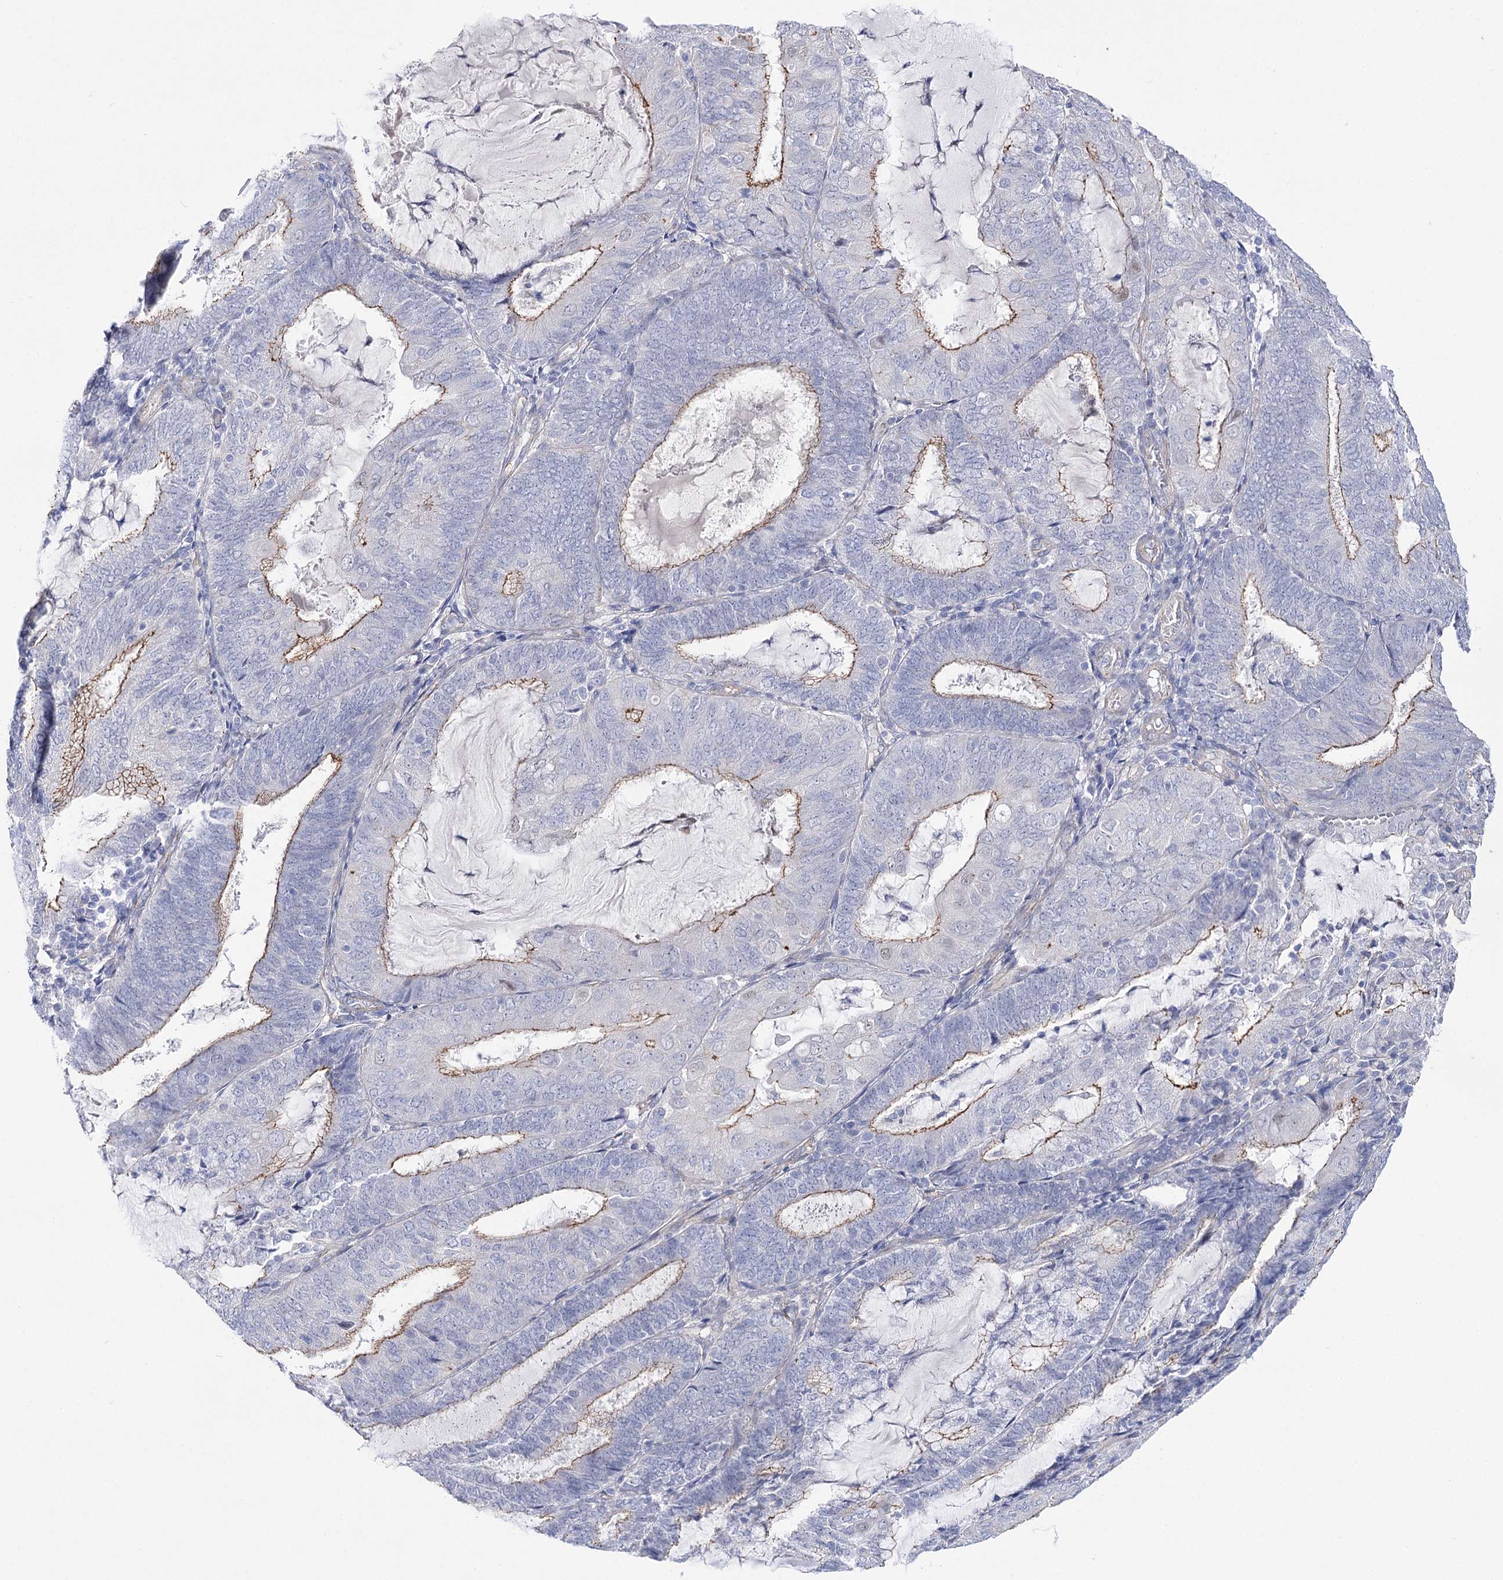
{"staining": {"intensity": "moderate", "quantity": "<25%", "location": "cytoplasmic/membranous"}, "tissue": "endometrial cancer", "cell_type": "Tumor cells", "image_type": "cancer", "snomed": [{"axis": "morphology", "description": "Adenocarcinoma, NOS"}, {"axis": "topography", "description": "Endometrium"}], "caption": "Endometrial cancer was stained to show a protein in brown. There is low levels of moderate cytoplasmic/membranous expression in about <25% of tumor cells.", "gene": "NRAP", "patient": {"sex": "female", "age": 81}}